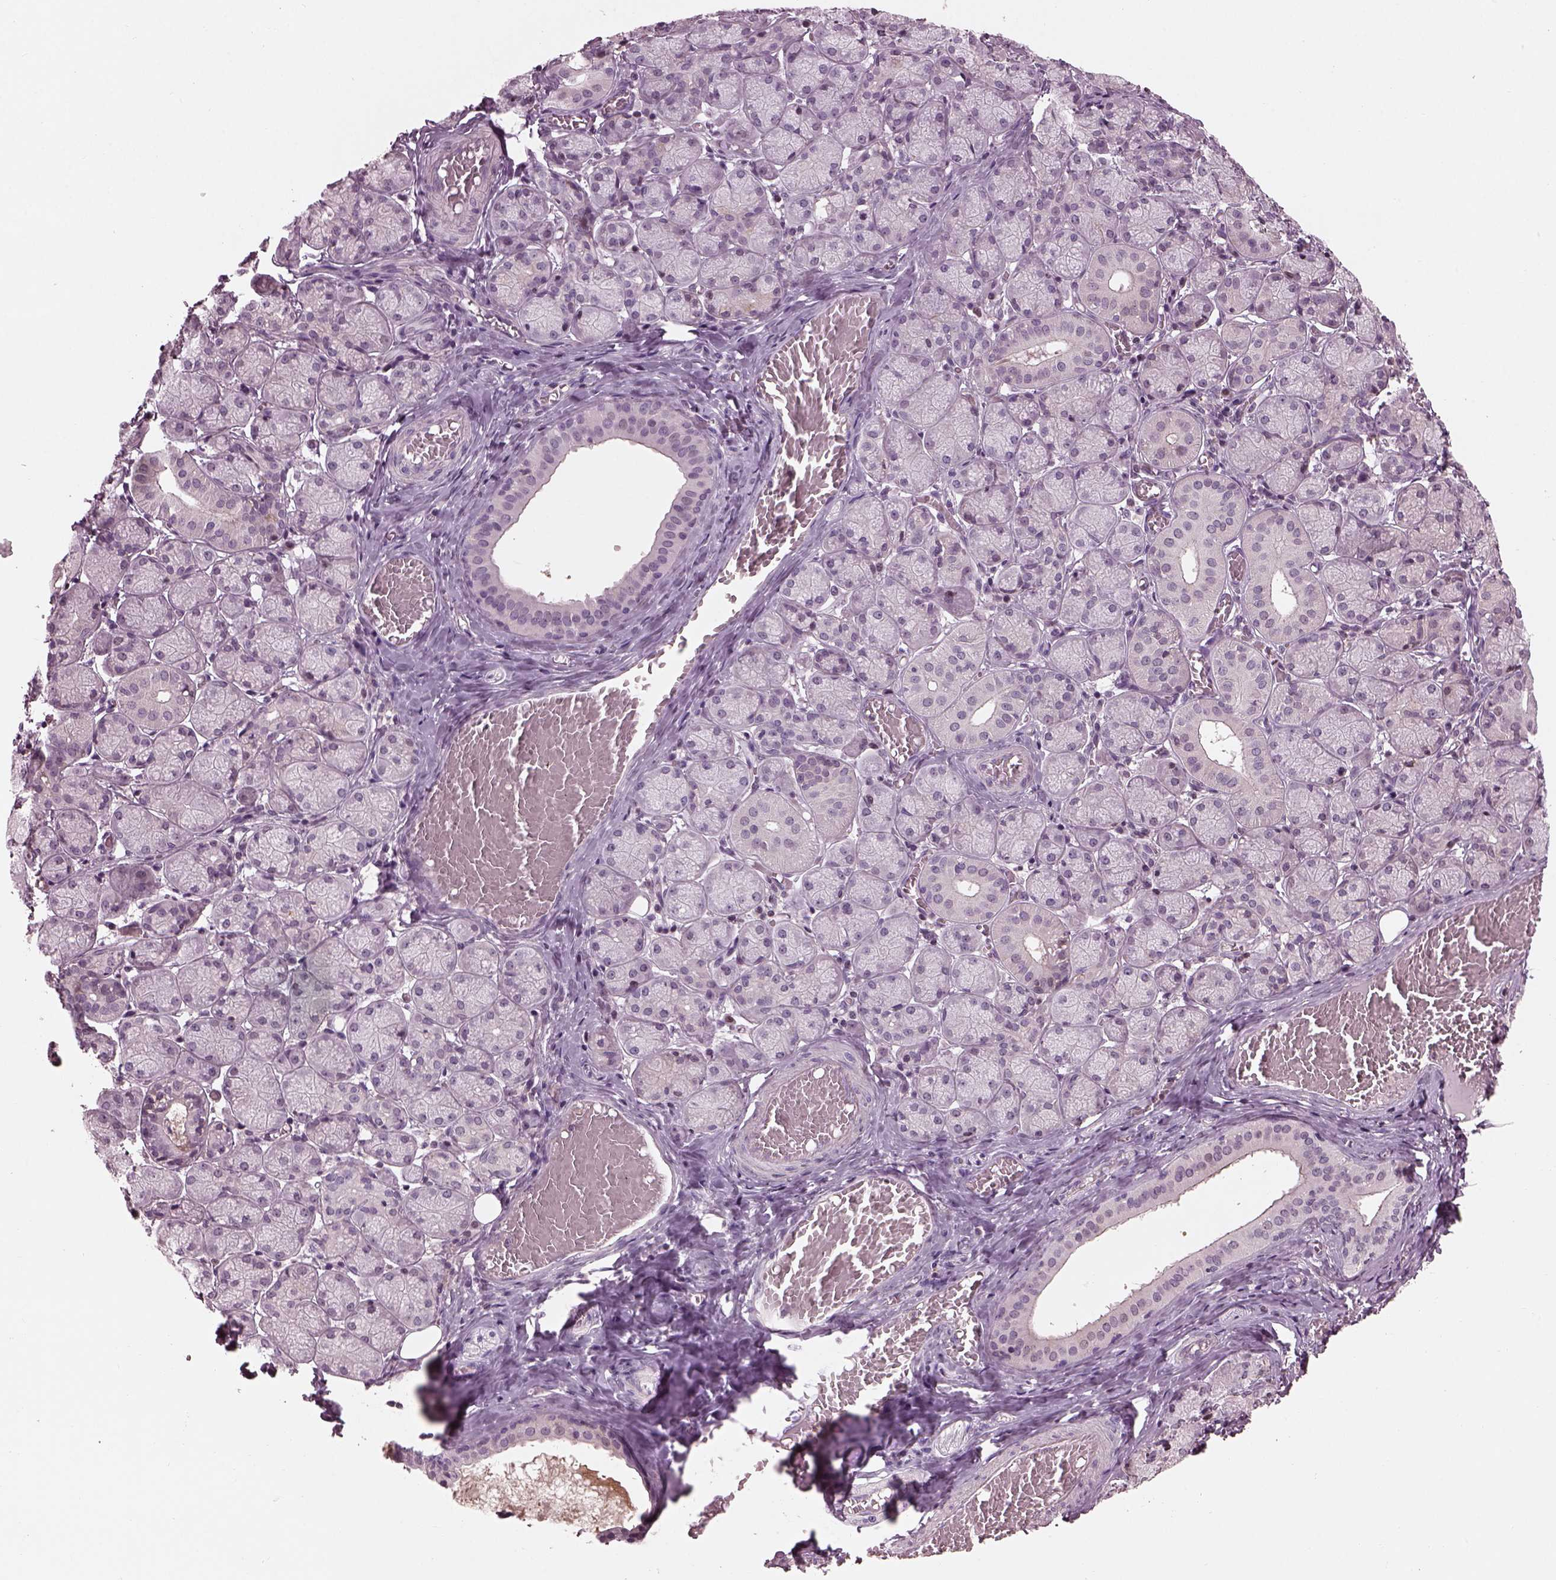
{"staining": {"intensity": "moderate", "quantity": "<25%", "location": "cytoplasmic/membranous"}, "tissue": "salivary gland", "cell_type": "Glandular cells", "image_type": "normal", "snomed": [{"axis": "morphology", "description": "Normal tissue, NOS"}, {"axis": "topography", "description": "Salivary gland"}, {"axis": "topography", "description": "Peripheral nerve tissue"}], "caption": "Protein staining of benign salivary gland displays moderate cytoplasmic/membranous positivity in approximately <25% of glandular cells.", "gene": "BFSP1", "patient": {"sex": "female", "age": 24}}